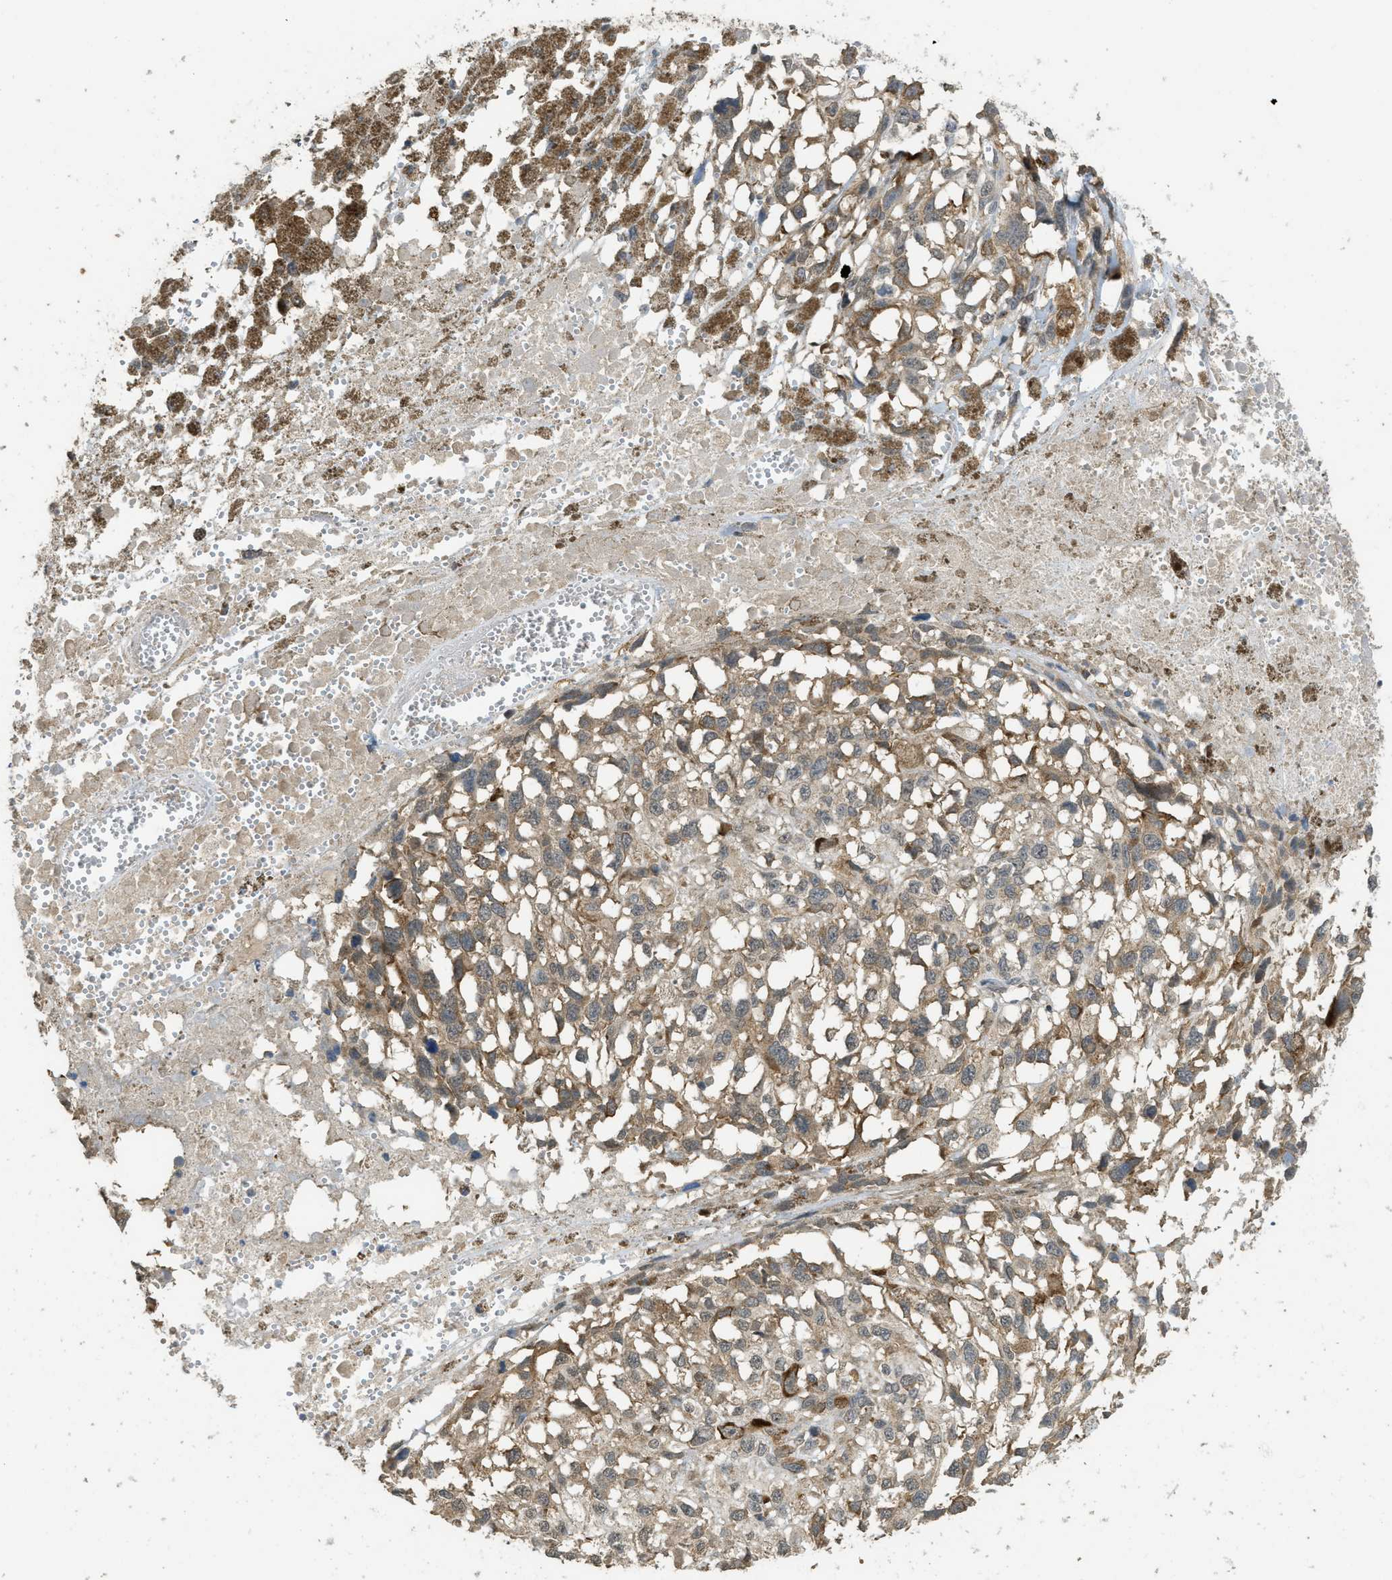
{"staining": {"intensity": "weak", "quantity": "25%-75%", "location": "cytoplasmic/membranous"}, "tissue": "melanoma", "cell_type": "Tumor cells", "image_type": "cancer", "snomed": [{"axis": "morphology", "description": "Malignant melanoma, Metastatic site"}, {"axis": "topography", "description": "Lymph node"}], "caption": "Human malignant melanoma (metastatic site) stained with a protein marker reveals weak staining in tumor cells.", "gene": "IGF2BP2", "patient": {"sex": "male", "age": 59}}